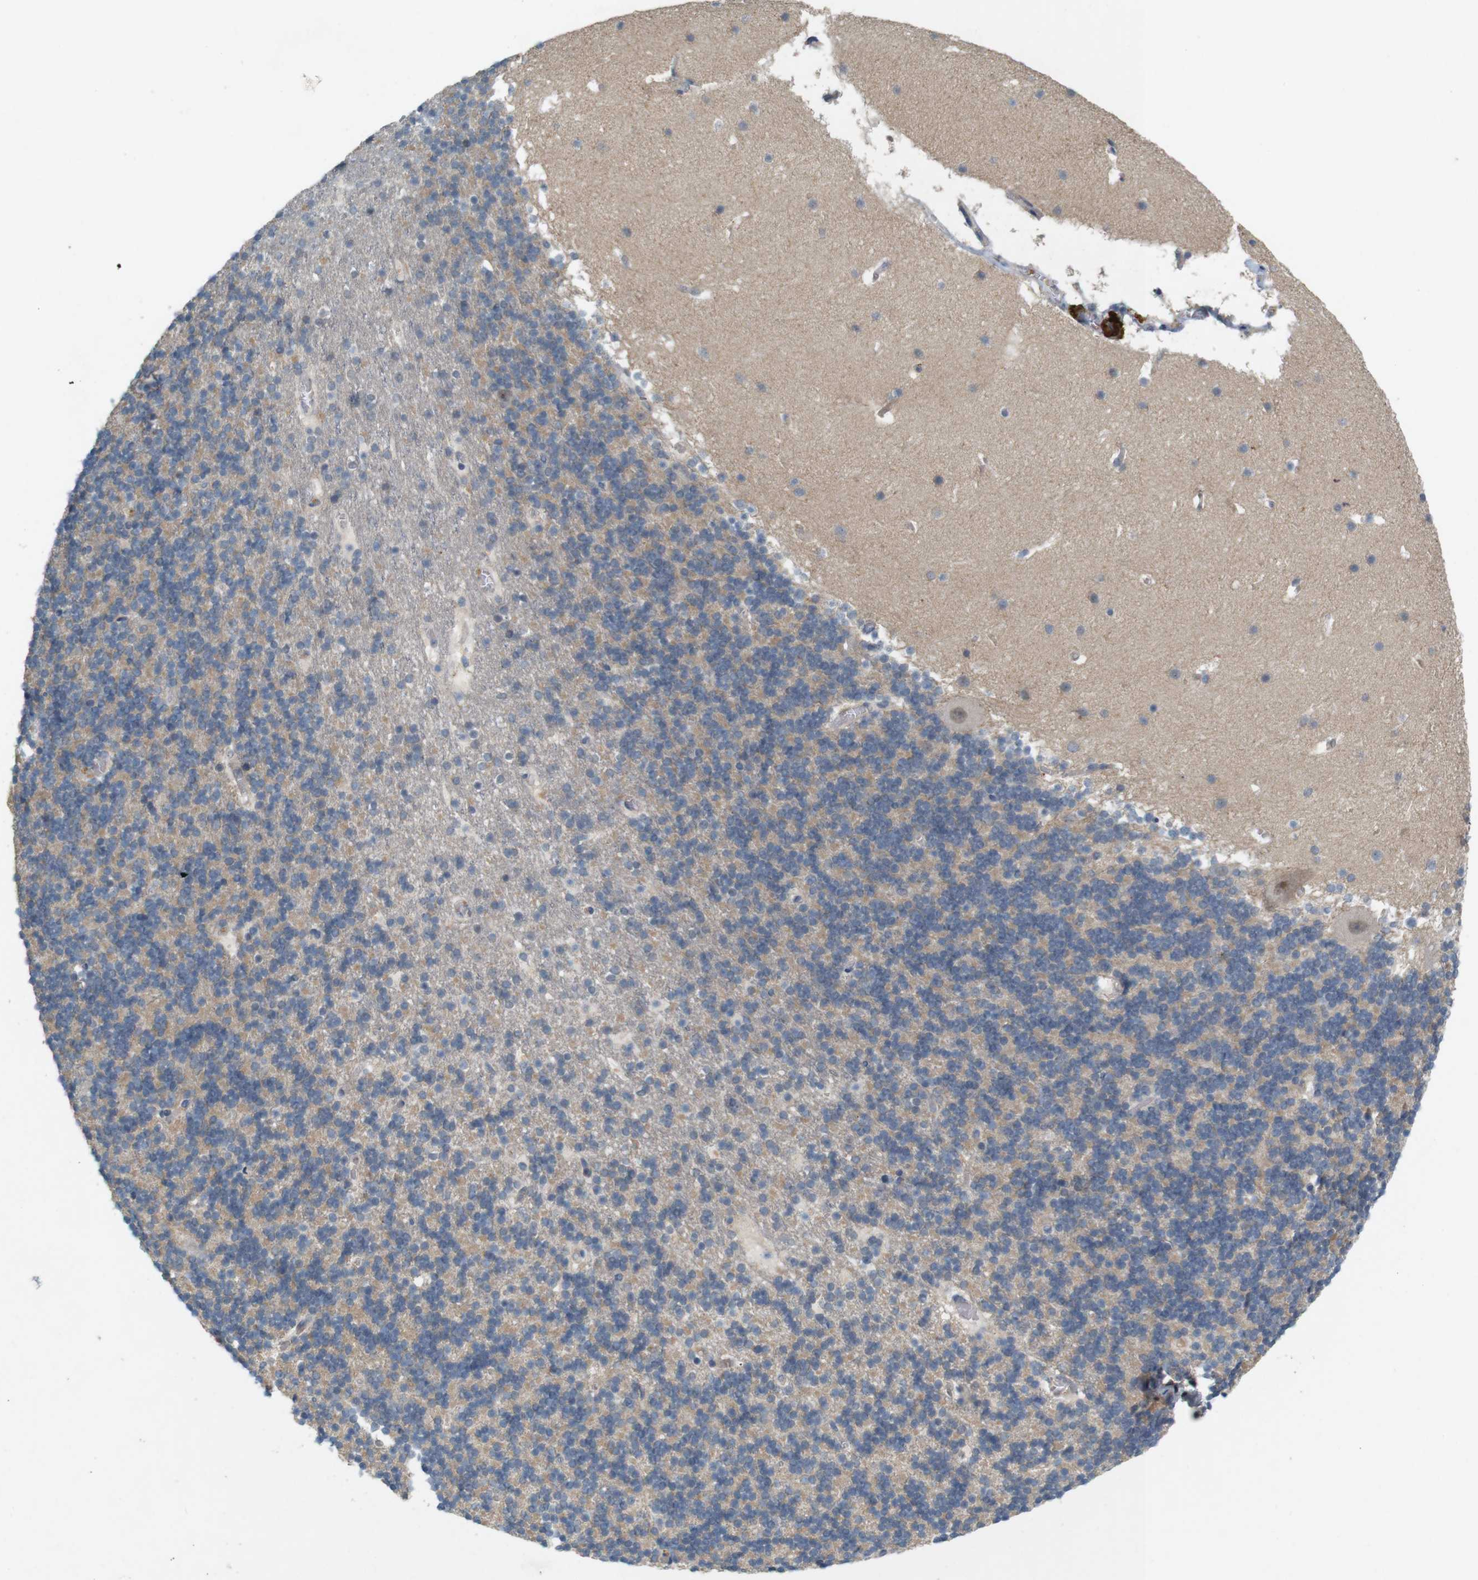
{"staining": {"intensity": "weak", "quantity": "<25%", "location": "cytoplasmic/membranous"}, "tissue": "cerebellum", "cell_type": "Cells in granular layer", "image_type": "normal", "snomed": [{"axis": "morphology", "description": "Normal tissue, NOS"}, {"axis": "topography", "description": "Cerebellum"}], "caption": "This is a micrograph of IHC staining of normal cerebellum, which shows no staining in cells in granular layer. (DAB immunohistochemistry (IHC) with hematoxylin counter stain).", "gene": "PVR", "patient": {"sex": "male", "age": 45}}